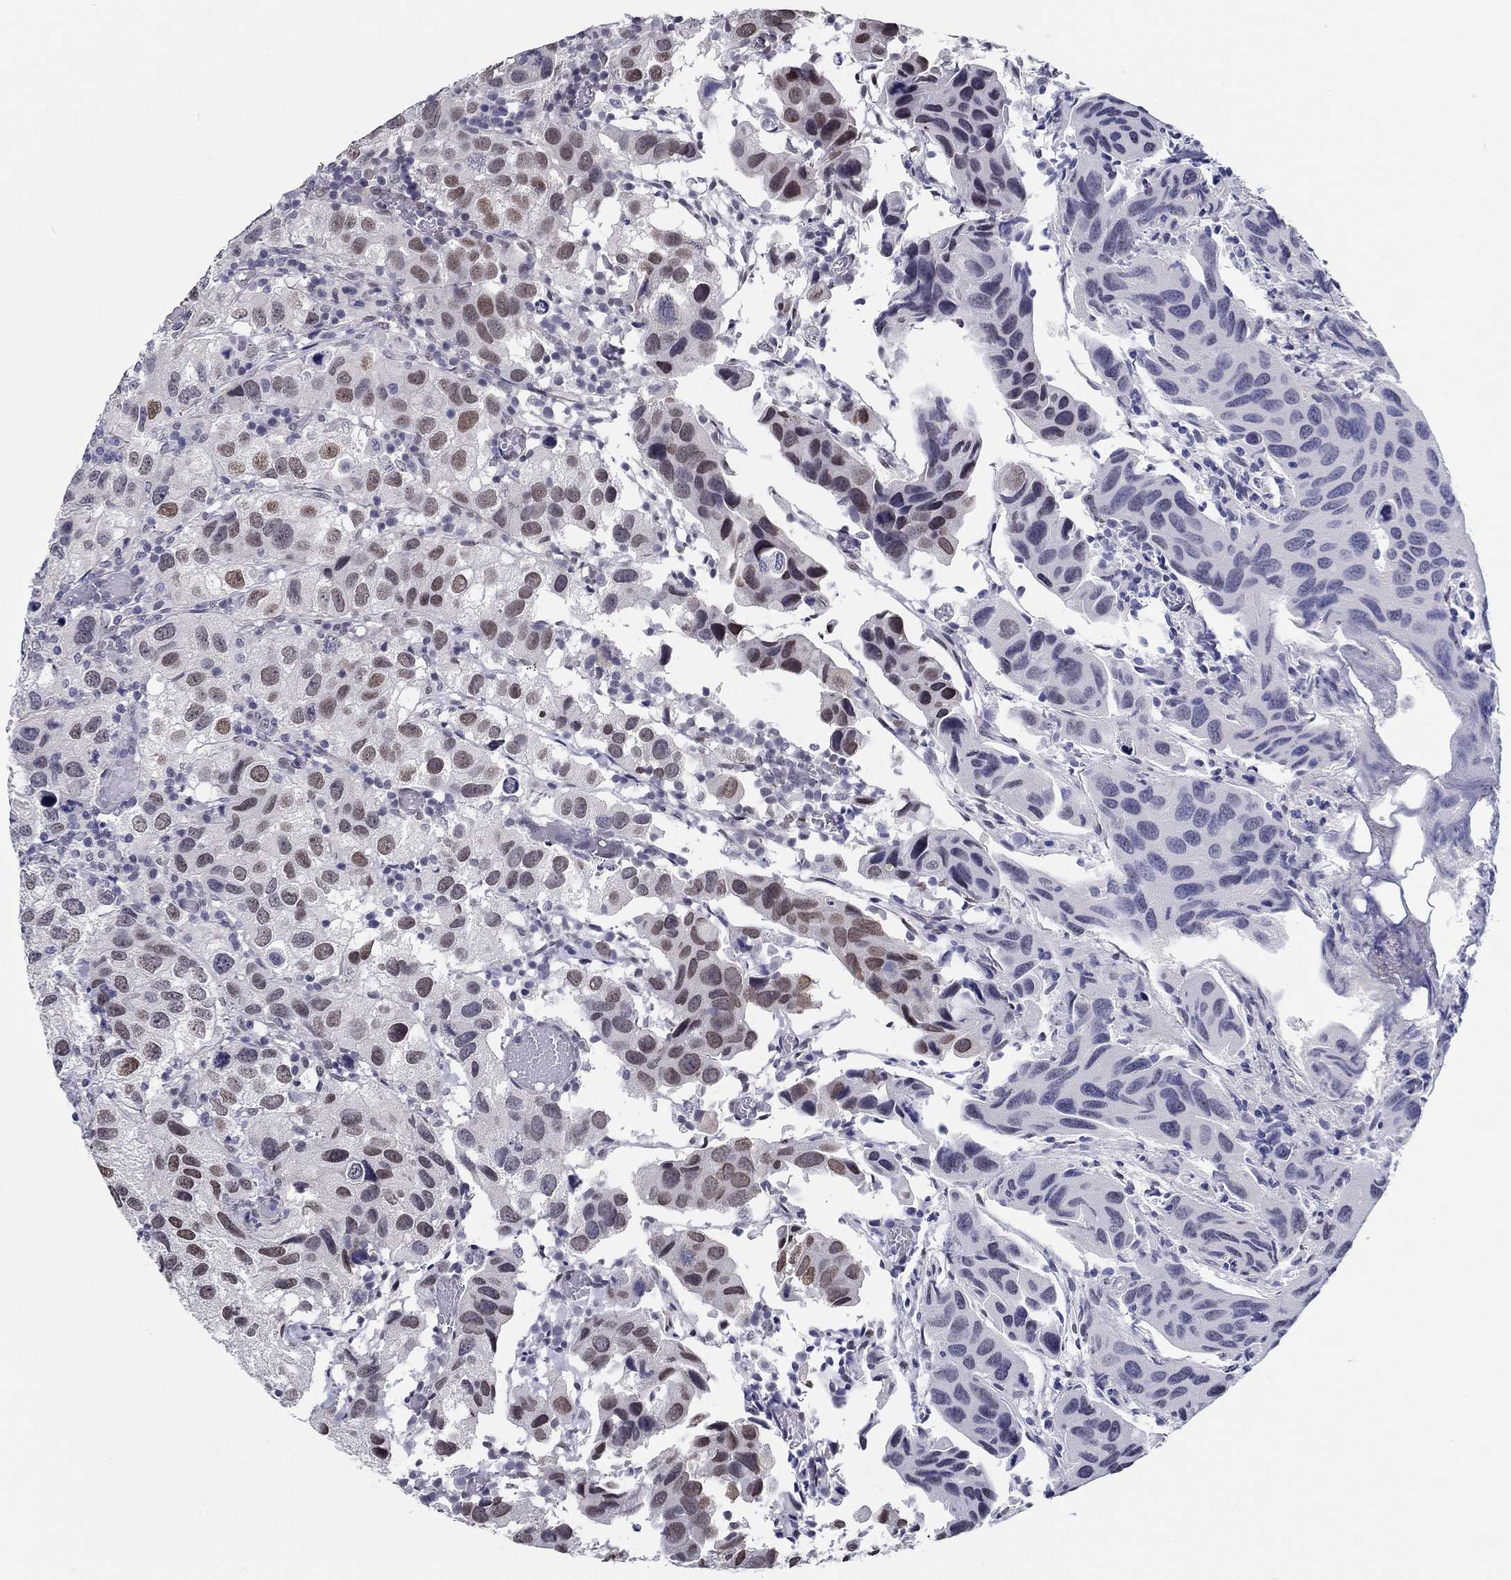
{"staining": {"intensity": "moderate", "quantity": "25%-75%", "location": "nuclear"}, "tissue": "urothelial cancer", "cell_type": "Tumor cells", "image_type": "cancer", "snomed": [{"axis": "morphology", "description": "Urothelial carcinoma, High grade"}, {"axis": "topography", "description": "Urinary bladder"}], "caption": "Urothelial cancer was stained to show a protein in brown. There is medium levels of moderate nuclear positivity in about 25%-75% of tumor cells.", "gene": "CRYGD", "patient": {"sex": "male", "age": 79}}